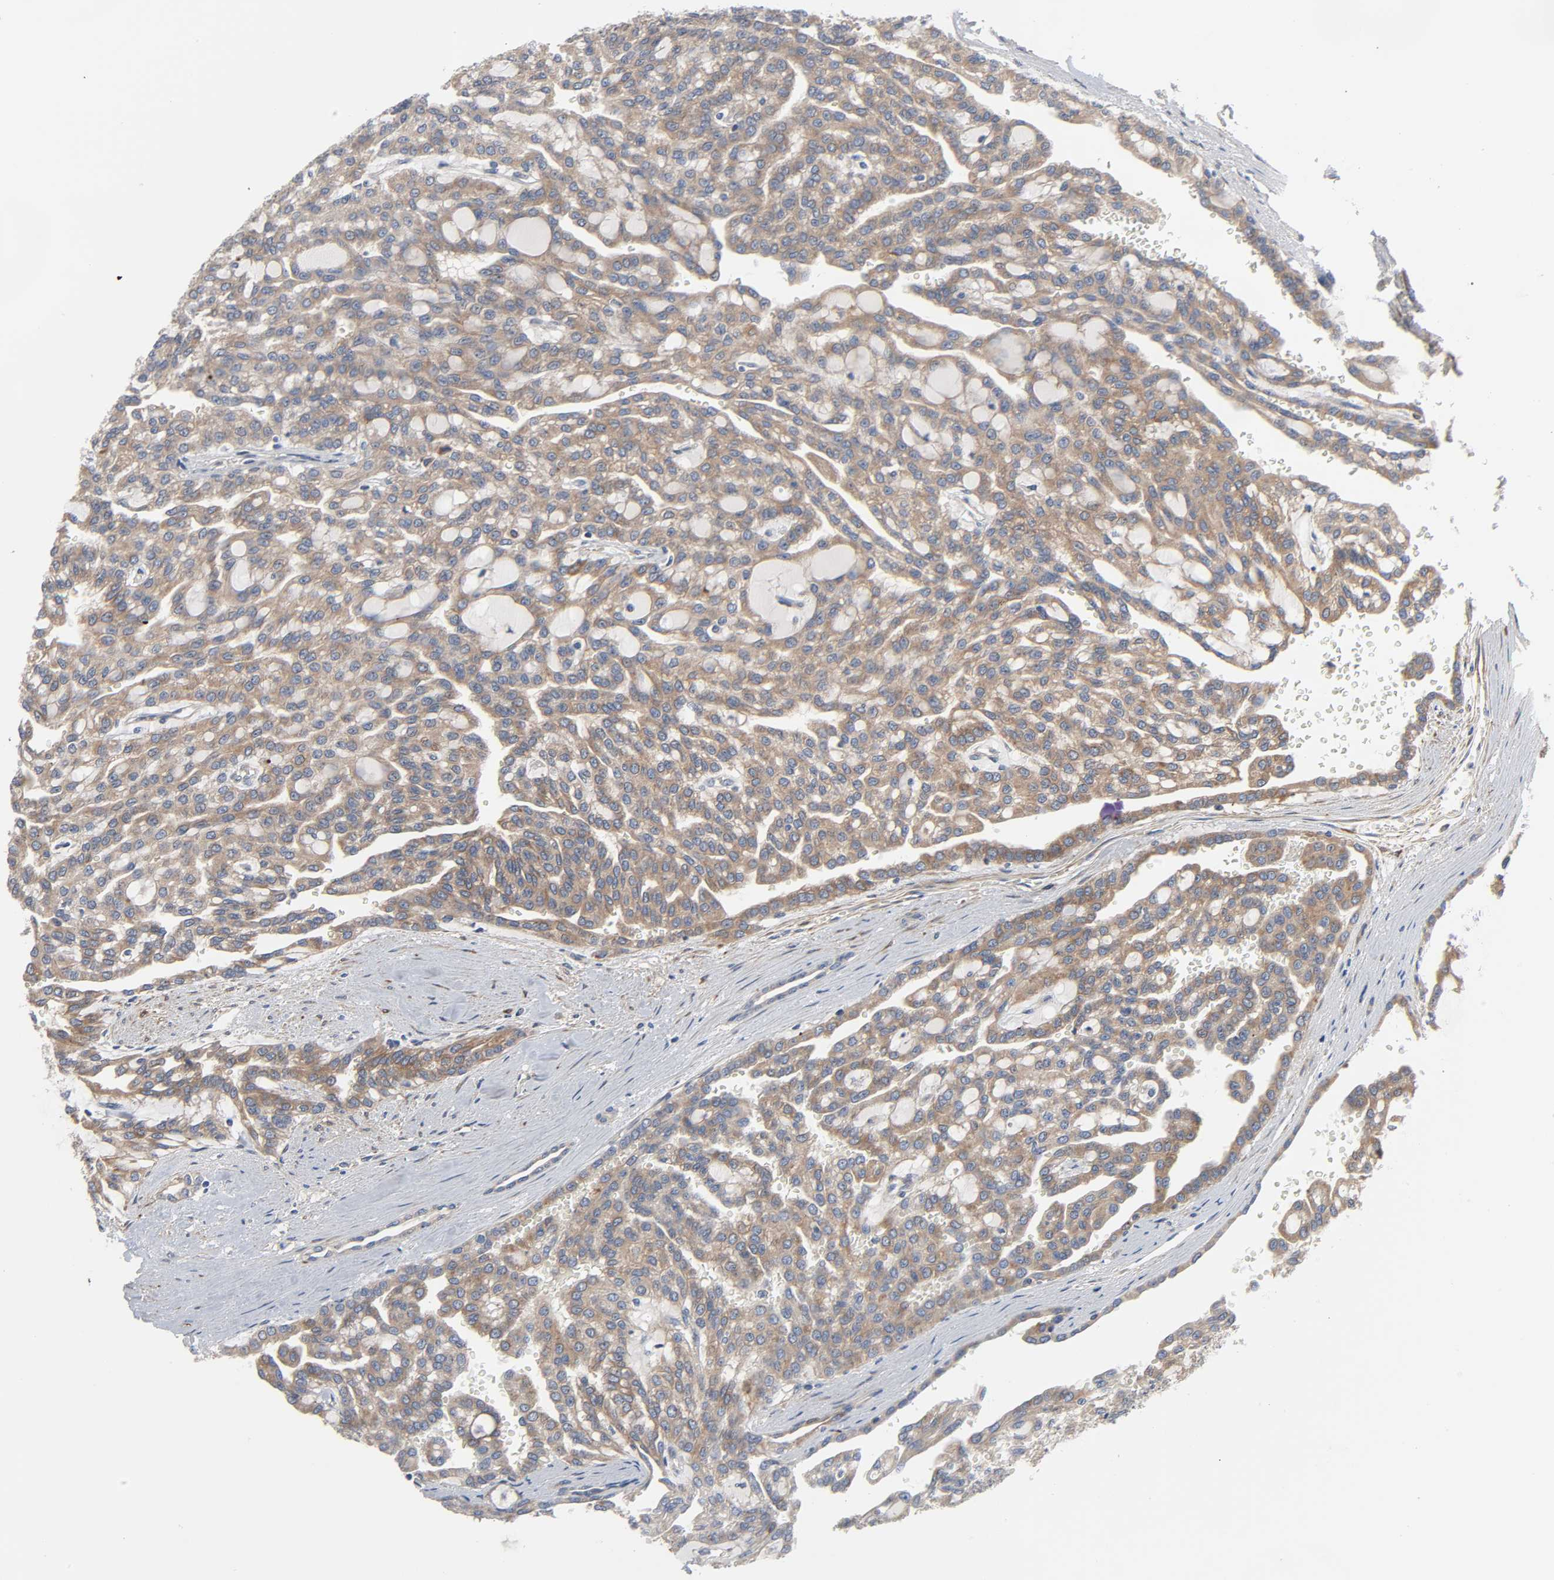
{"staining": {"intensity": "moderate", "quantity": ">75%", "location": "cytoplasmic/membranous"}, "tissue": "renal cancer", "cell_type": "Tumor cells", "image_type": "cancer", "snomed": [{"axis": "morphology", "description": "Adenocarcinoma, NOS"}, {"axis": "topography", "description": "Kidney"}], "caption": "This micrograph displays IHC staining of human renal cancer, with medium moderate cytoplasmic/membranous positivity in about >75% of tumor cells.", "gene": "ARHGAP1", "patient": {"sex": "male", "age": 63}}